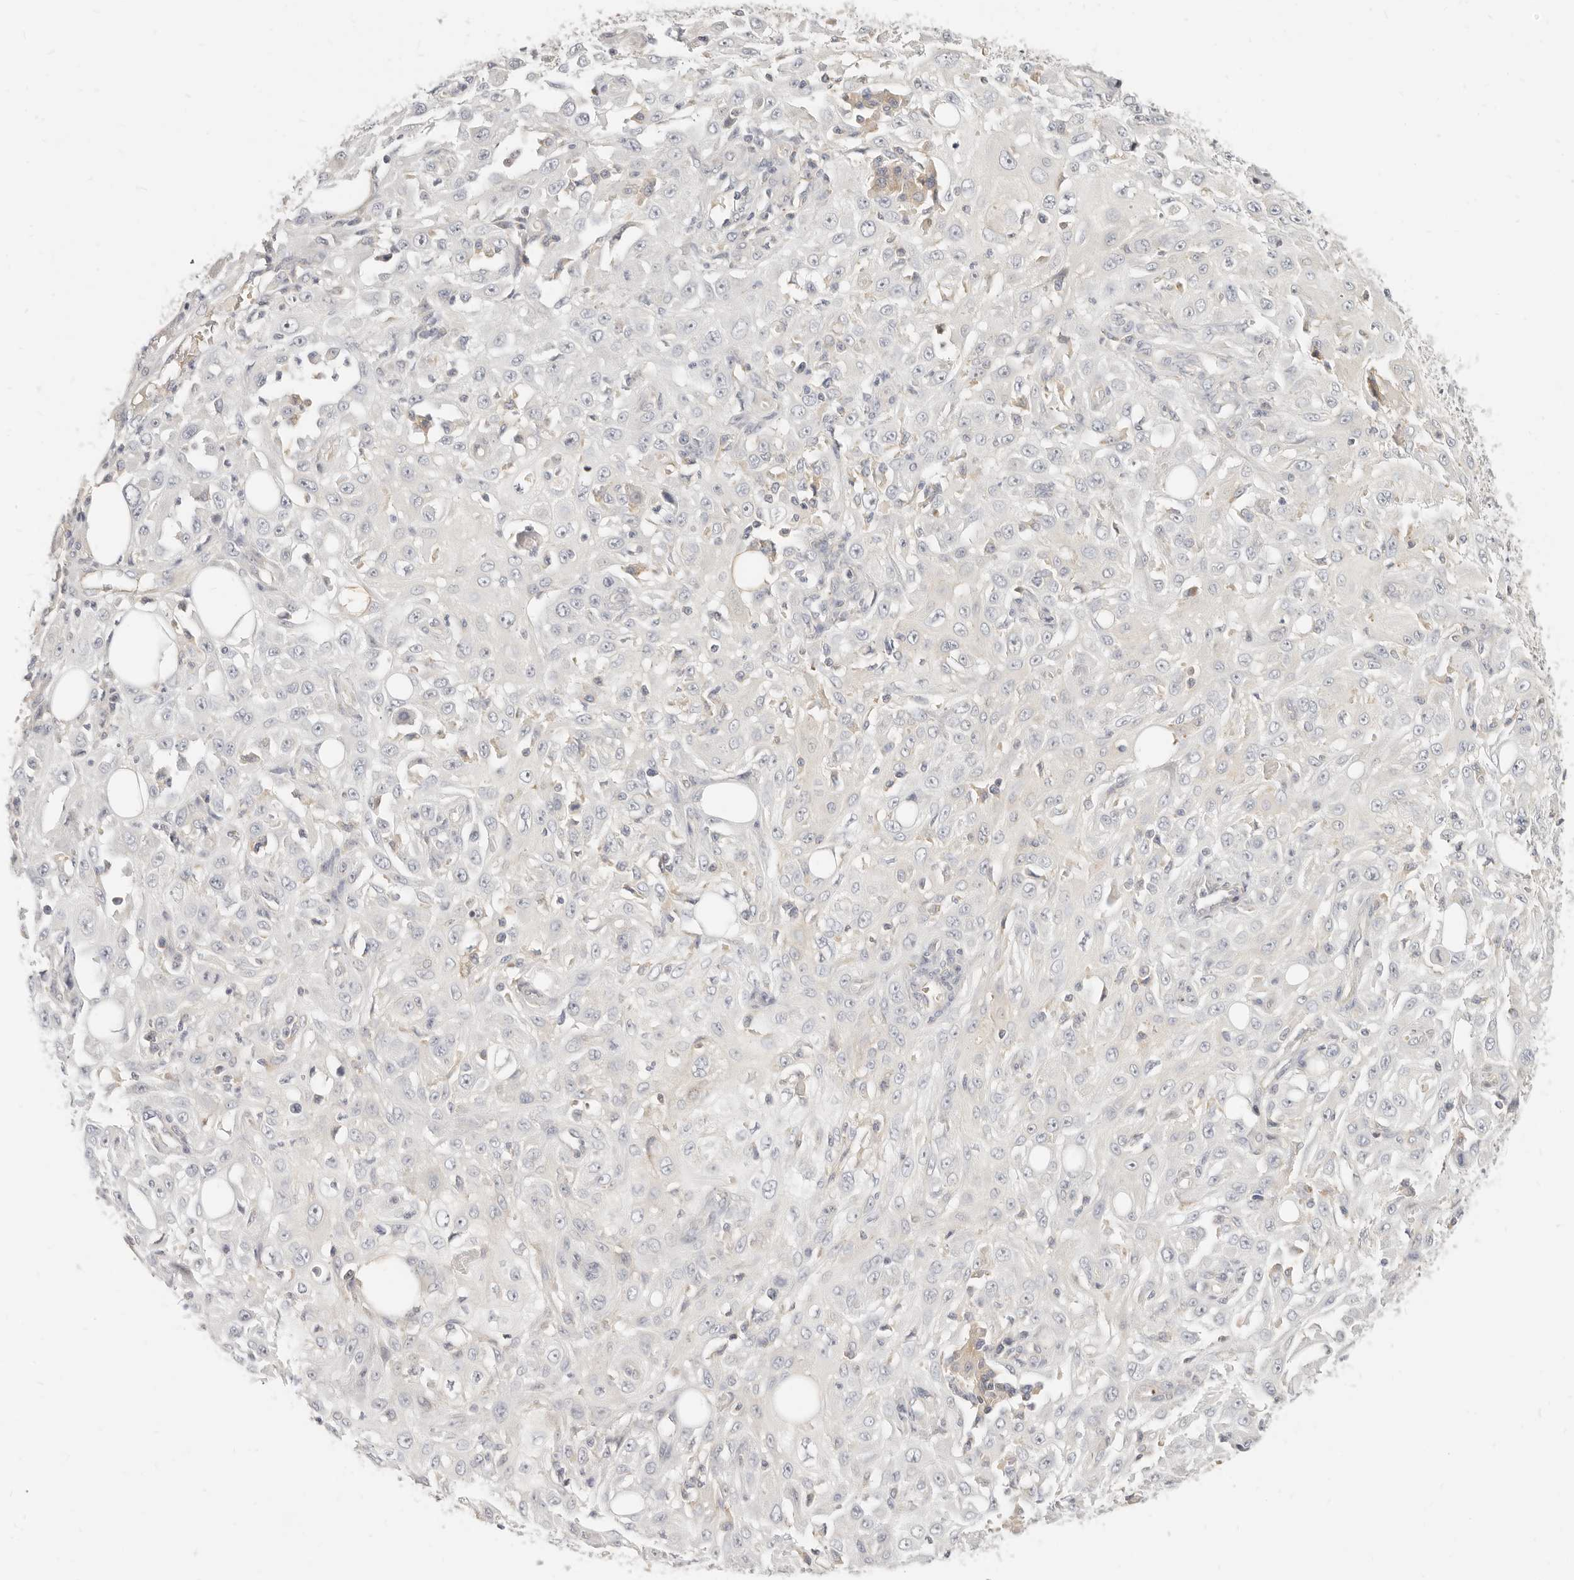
{"staining": {"intensity": "negative", "quantity": "none", "location": "none"}, "tissue": "skin cancer", "cell_type": "Tumor cells", "image_type": "cancer", "snomed": [{"axis": "morphology", "description": "Squamous cell carcinoma, NOS"}, {"axis": "morphology", "description": "Squamous cell carcinoma, metastatic, NOS"}, {"axis": "topography", "description": "Skin"}, {"axis": "topography", "description": "Lymph node"}], "caption": "High power microscopy image of an immunohistochemistry (IHC) image of skin cancer, revealing no significant expression in tumor cells. (DAB immunohistochemistry, high magnification).", "gene": "LTB4R2", "patient": {"sex": "male", "age": 75}}